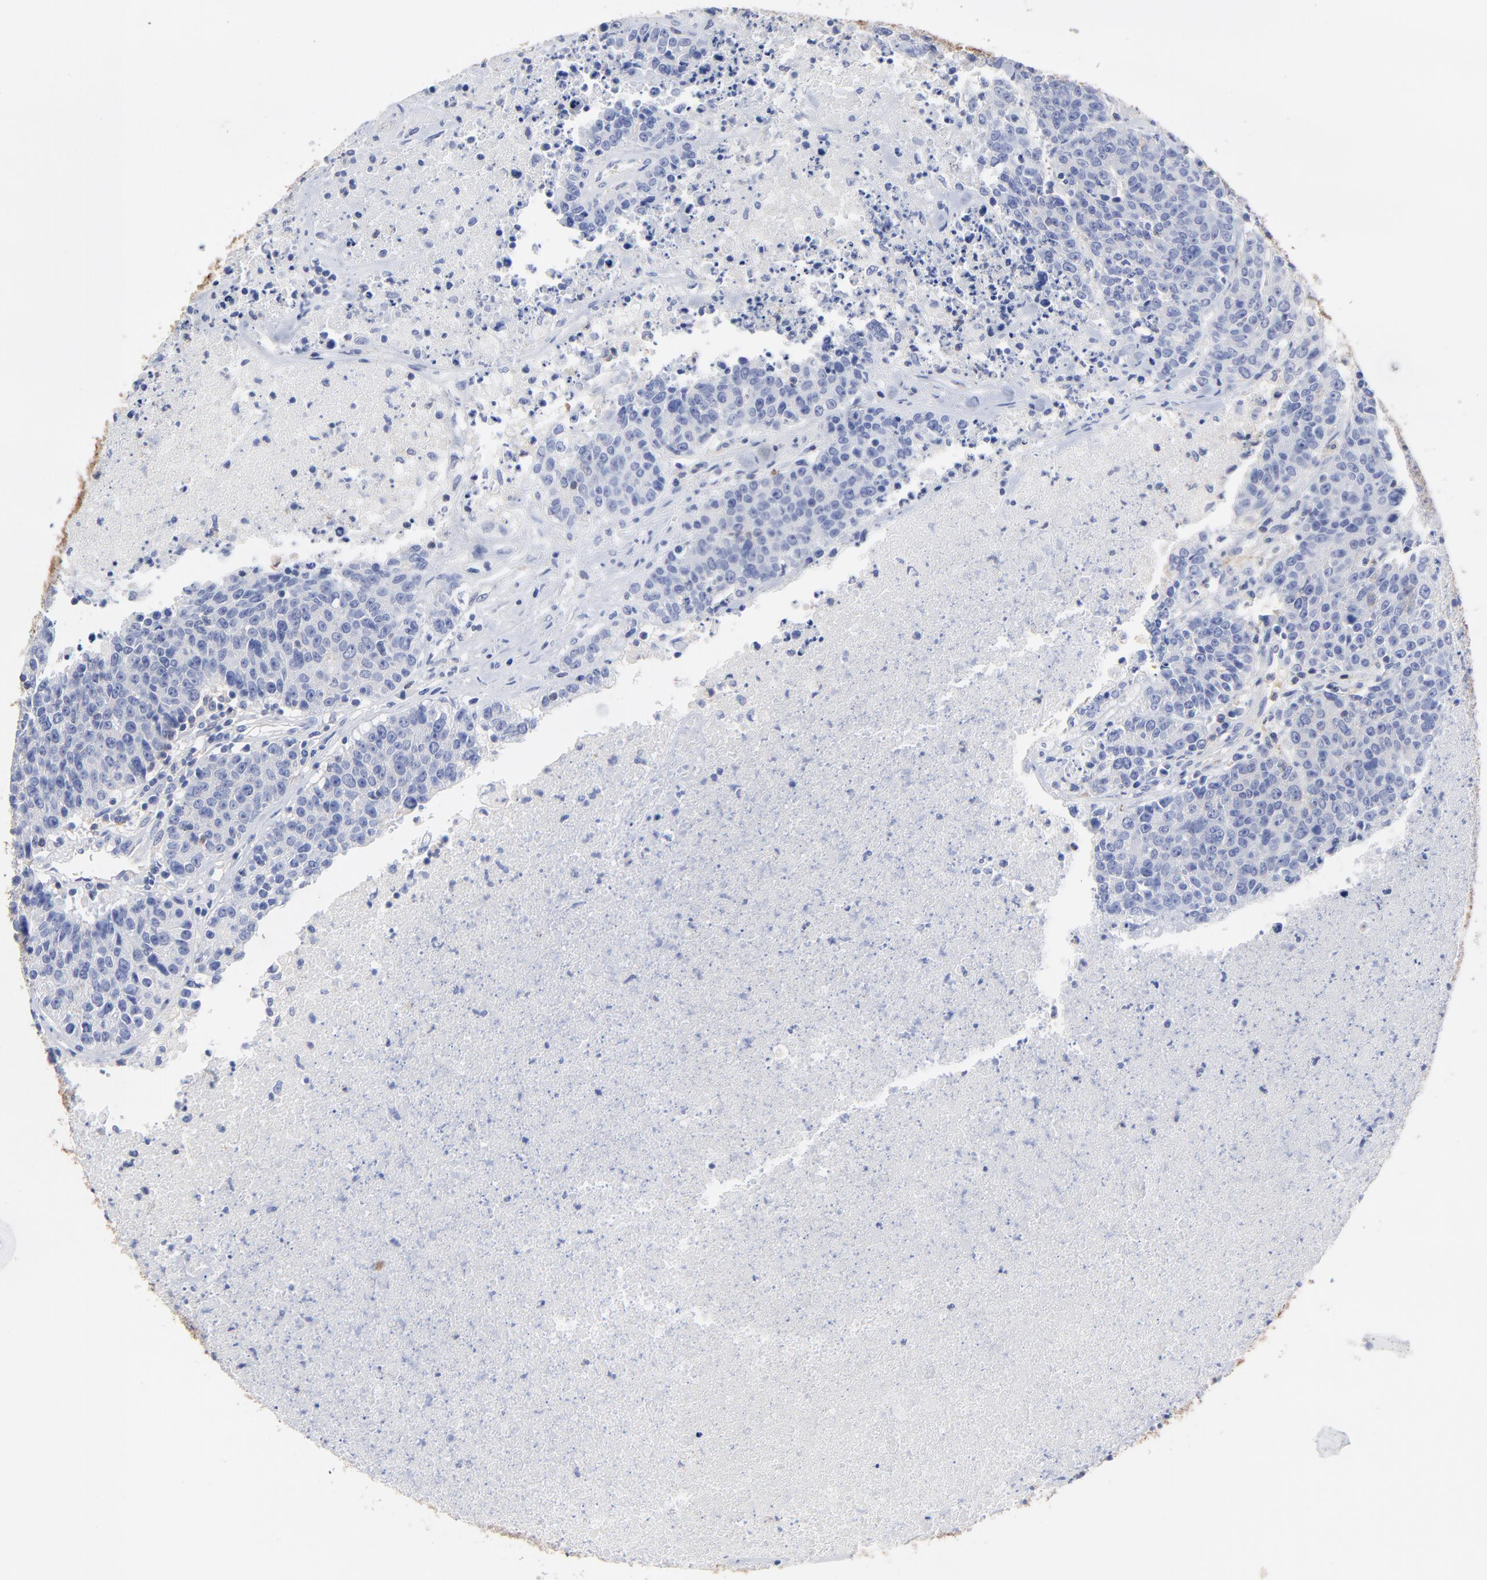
{"staining": {"intensity": "negative", "quantity": "none", "location": "none"}, "tissue": "colorectal cancer", "cell_type": "Tumor cells", "image_type": "cancer", "snomed": [{"axis": "morphology", "description": "Adenocarcinoma, NOS"}, {"axis": "topography", "description": "Colon"}], "caption": "The histopathology image reveals no significant positivity in tumor cells of colorectal cancer.", "gene": "ASL", "patient": {"sex": "female", "age": 53}}